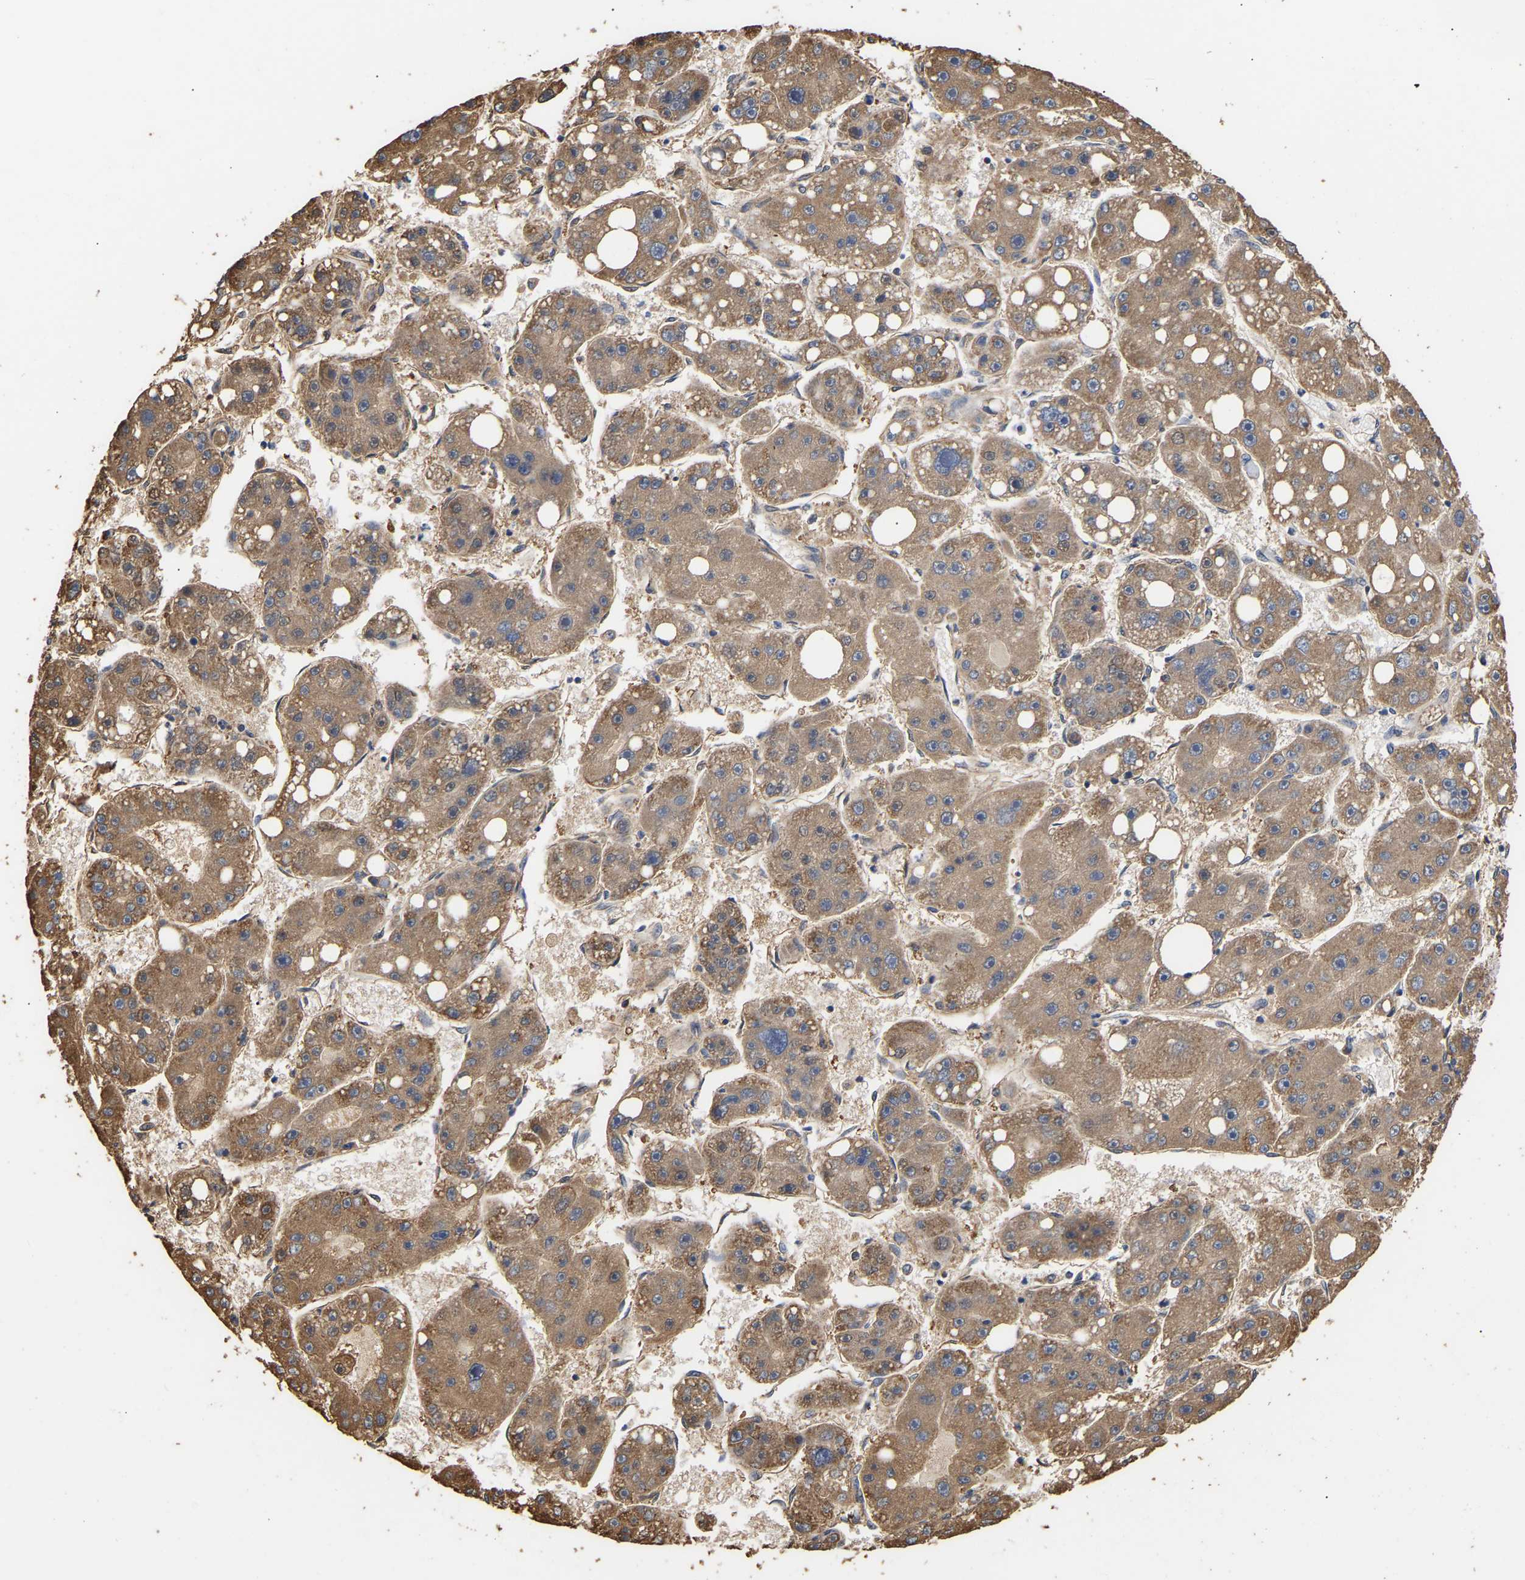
{"staining": {"intensity": "moderate", "quantity": ">75%", "location": "cytoplasmic/membranous"}, "tissue": "liver cancer", "cell_type": "Tumor cells", "image_type": "cancer", "snomed": [{"axis": "morphology", "description": "Carcinoma, Hepatocellular, NOS"}, {"axis": "topography", "description": "Liver"}], "caption": "Liver hepatocellular carcinoma stained with a brown dye demonstrates moderate cytoplasmic/membranous positive staining in approximately >75% of tumor cells.", "gene": "ZNF26", "patient": {"sex": "female", "age": 61}}